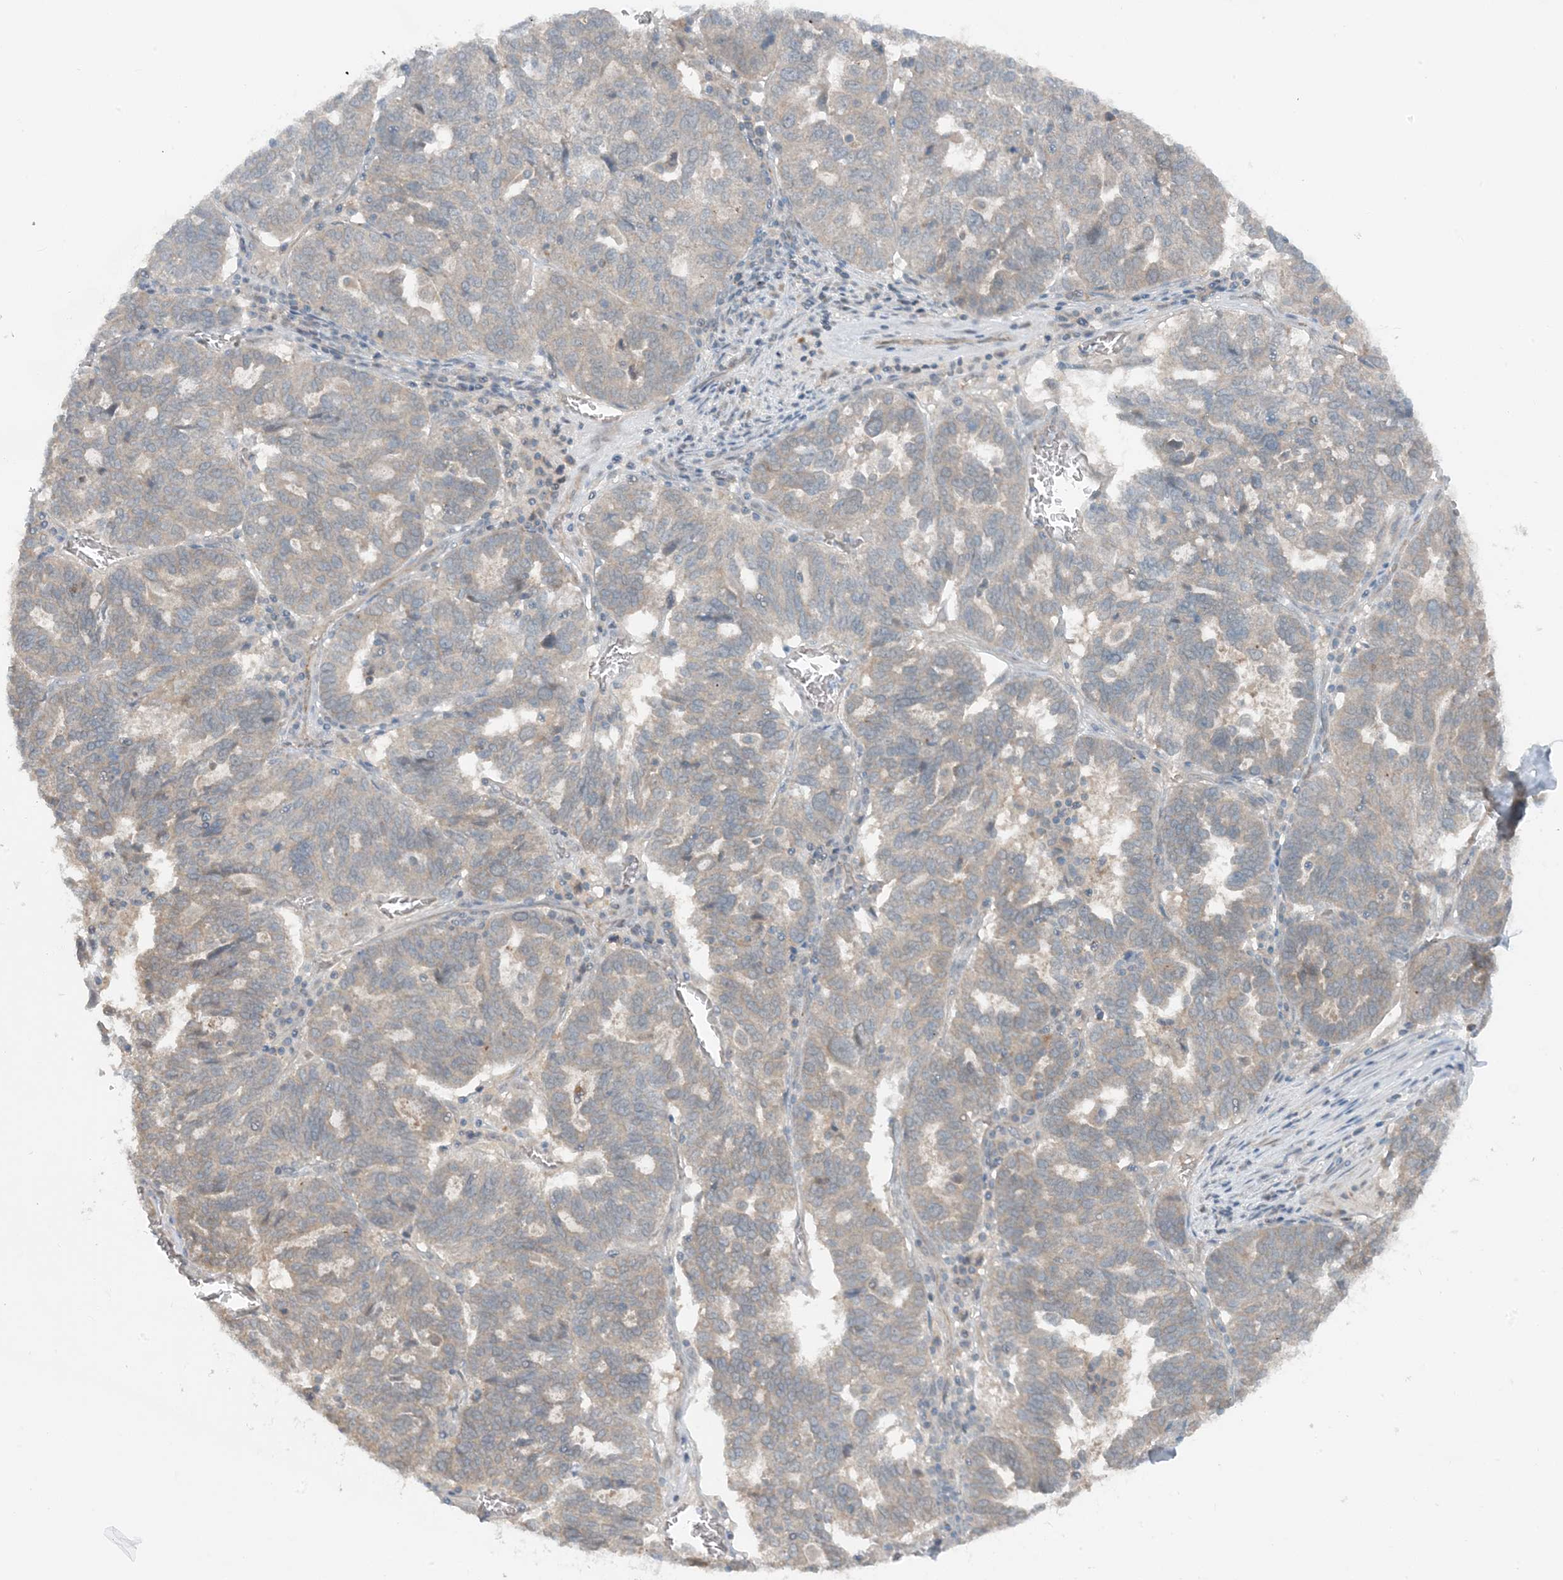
{"staining": {"intensity": "weak", "quantity": "25%-75%", "location": "cytoplasmic/membranous"}, "tissue": "ovarian cancer", "cell_type": "Tumor cells", "image_type": "cancer", "snomed": [{"axis": "morphology", "description": "Cystadenocarcinoma, serous, NOS"}, {"axis": "topography", "description": "Ovary"}], "caption": "A histopathology image showing weak cytoplasmic/membranous expression in about 25%-75% of tumor cells in ovarian serous cystadenocarcinoma, as visualized by brown immunohistochemical staining.", "gene": "MITD1", "patient": {"sex": "female", "age": 59}}